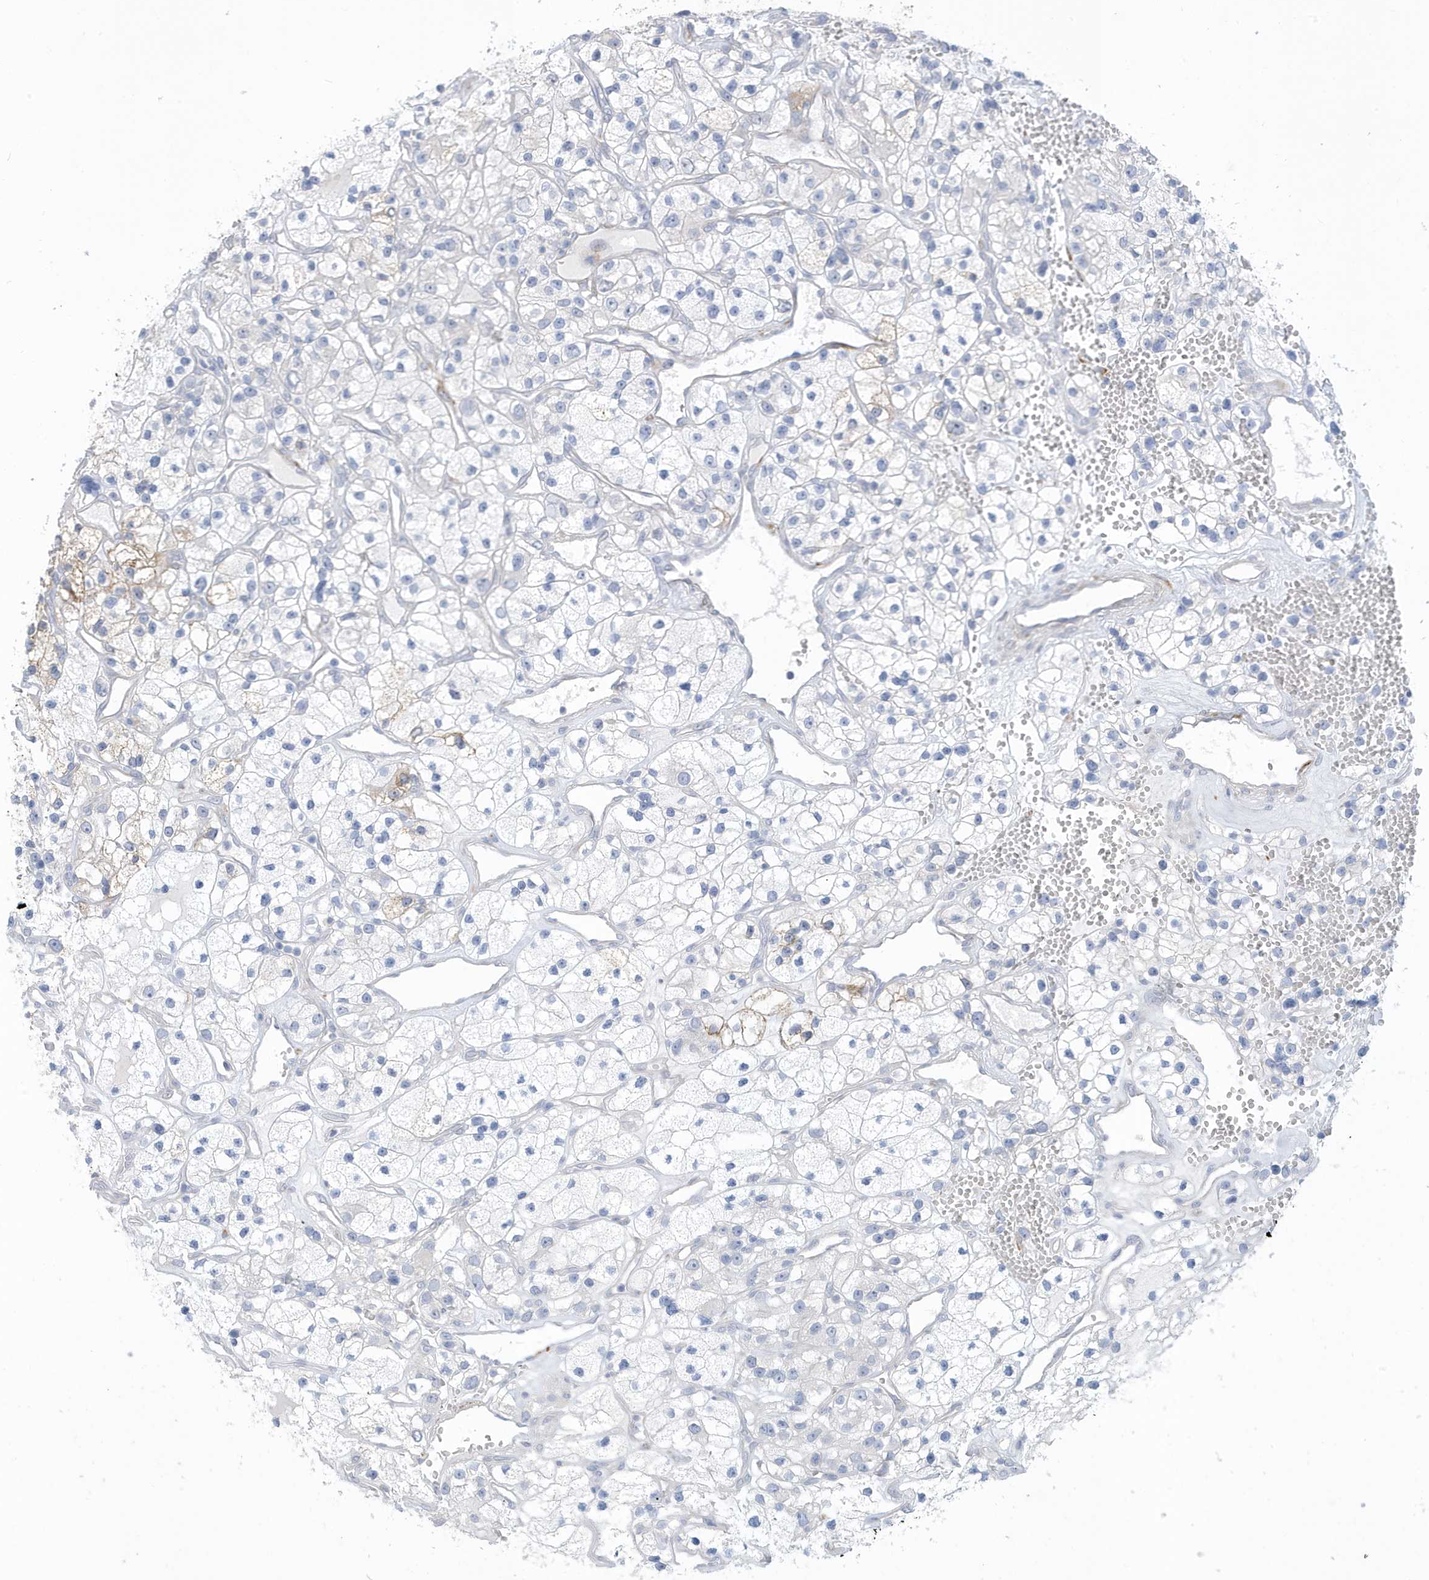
{"staining": {"intensity": "moderate", "quantity": "<25%", "location": "cytoplasmic/membranous"}, "tissue": "renal cancer", "cell_type": "Tumor cells", "image_type": "cancer", "snomed": [{"axis": "morphology", "description": "Adenocarcinoma, NOS"}, {"axis": "topography", "description": "Kidney"}], "caption": "Renal cancer (adenocarcinoma) stained for a protein (brown) shows moderate cytoplasmic/membranous positive positivity in about <25% of tumor cells.", "gene": "PERM1", "patient": {"sex": "female", "age": 57}}